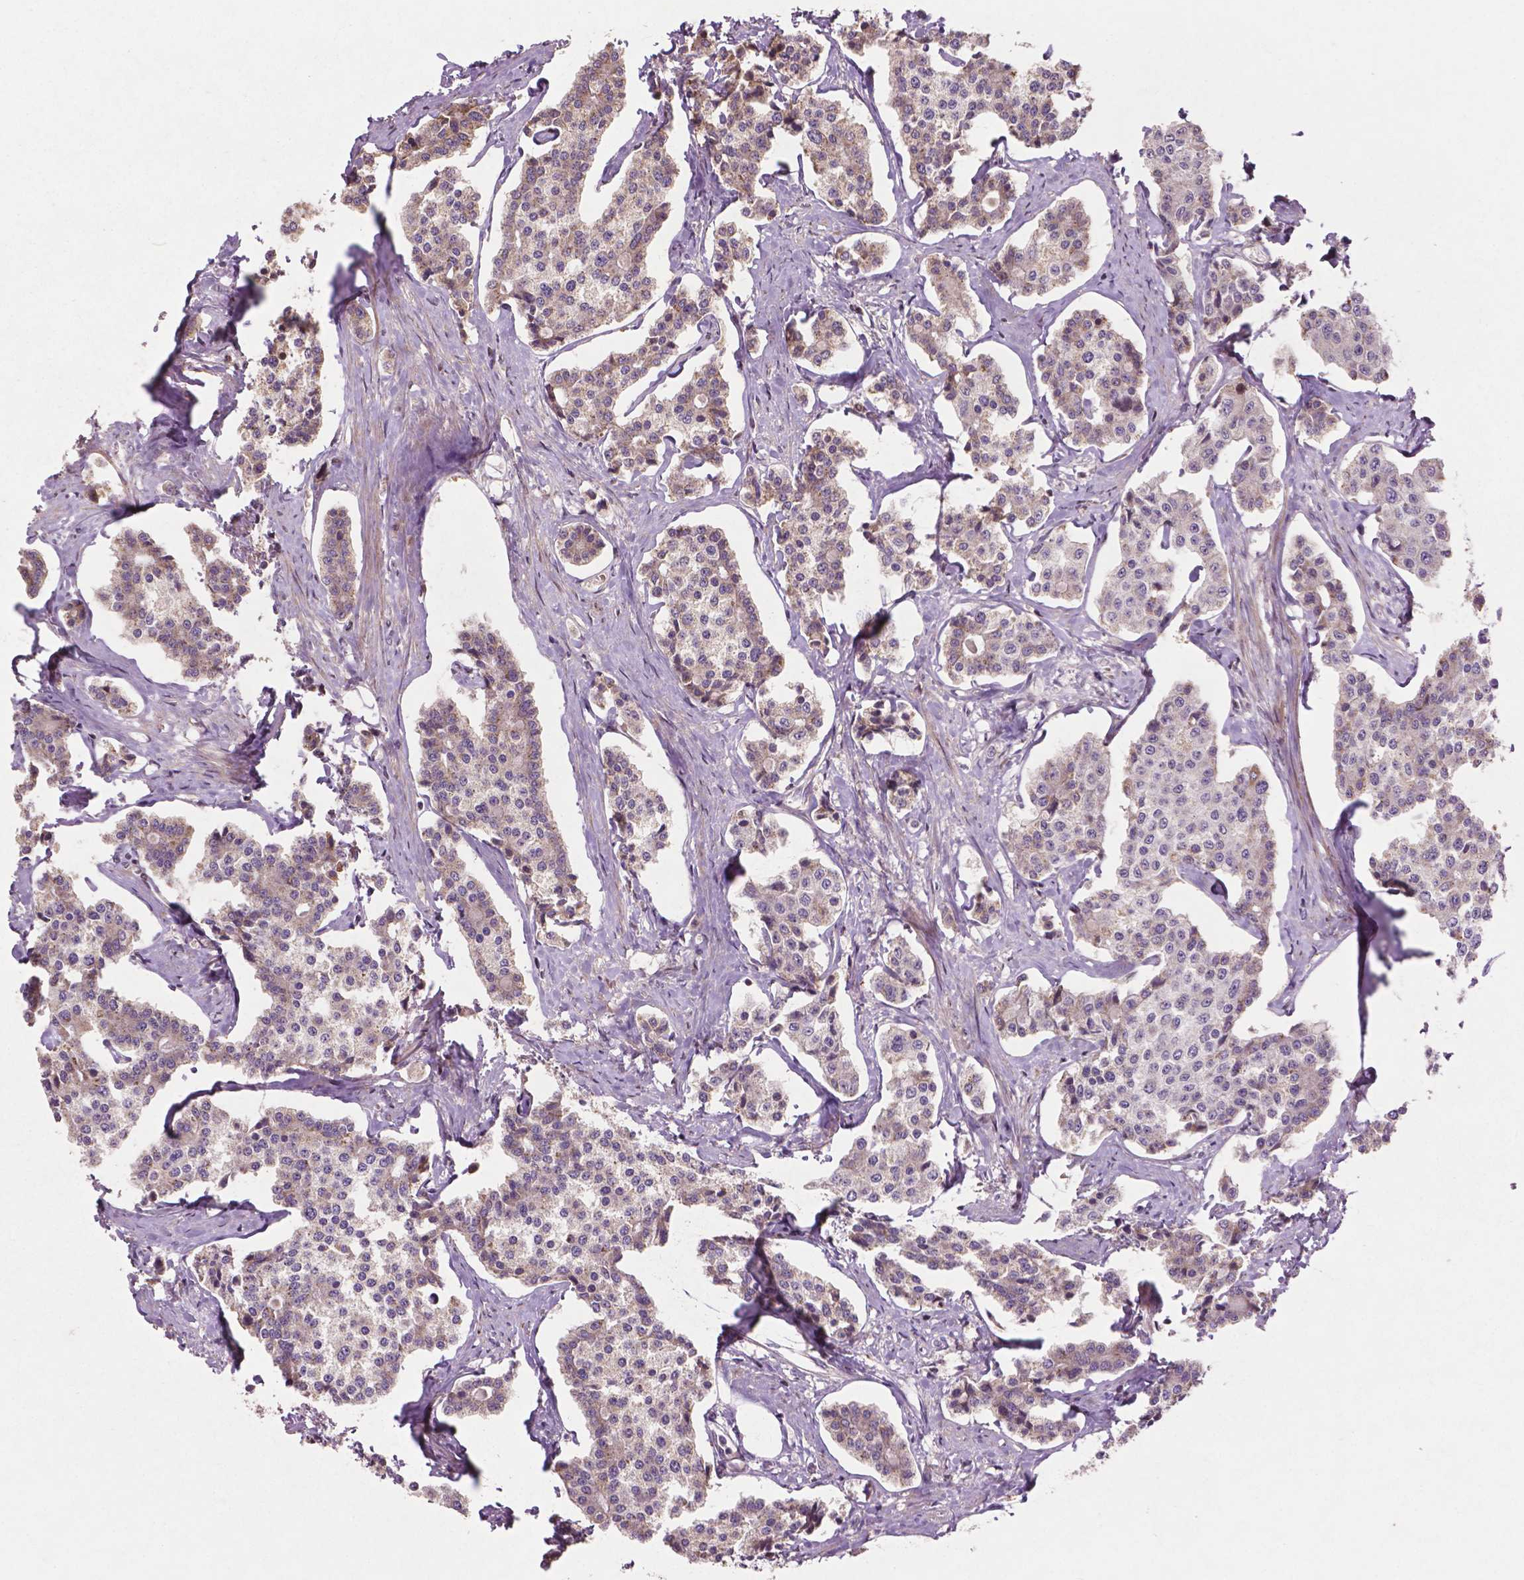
{"staining": {"intensity": "weak", "quantity": "<25%", "location": "cytoplasmic/membranous"}, "tissue": "carcinoid", "cell_type": "Tumor cells", "image_type": "cancer", "snomed": [{"axis": "morphology", "description": "Carcinoid, malignant, NOS"}, {"axis": "topography", "description": "Small intestine"}], "caption": "This is a image of immunohistochemistry staining of carcinoid, which shows no positivity in tumor cells.", "gene": "B3GALNT2", "patient": {"sex": "female", "age": 65}}